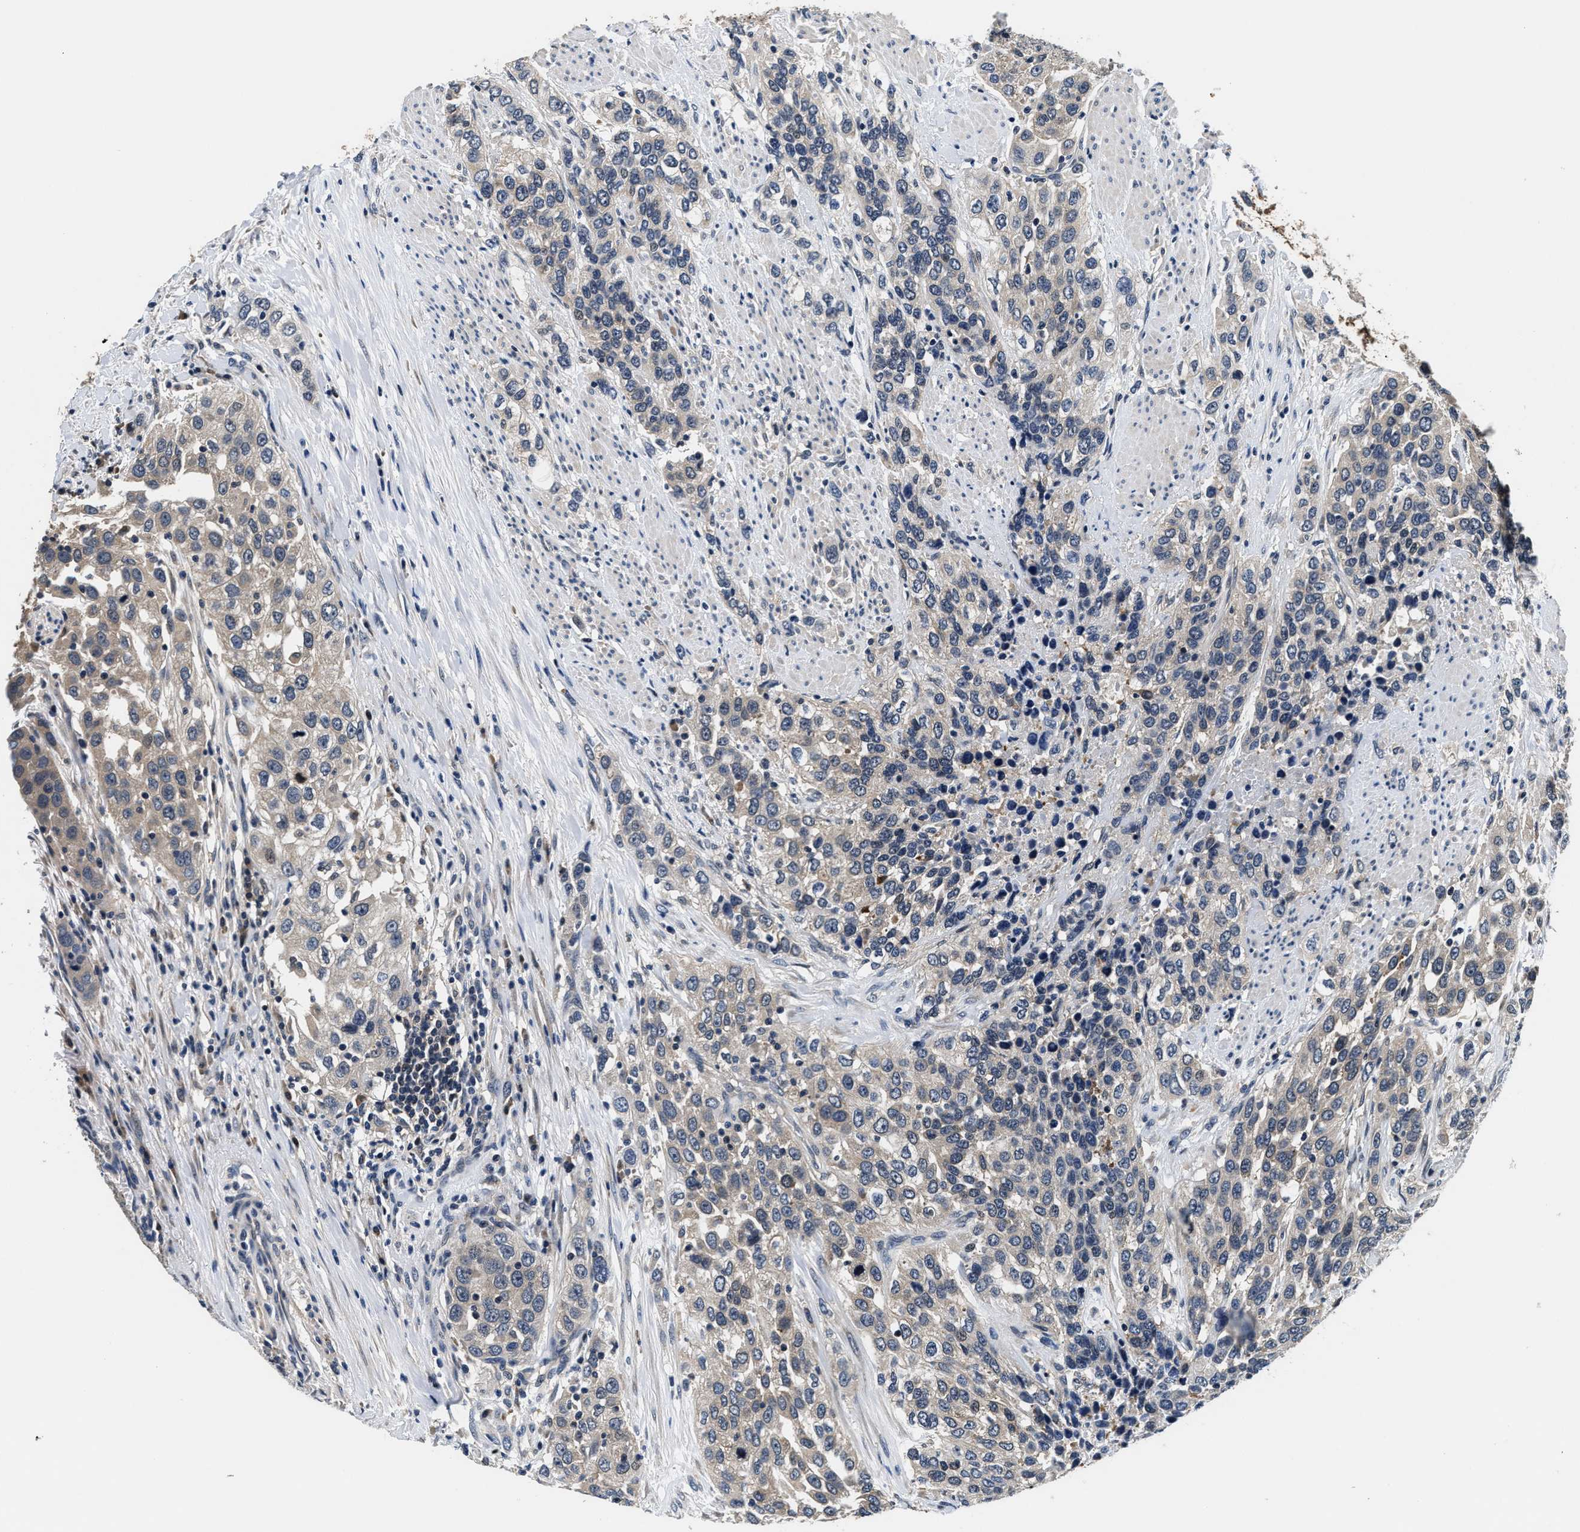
{"staining": {"intensity": "weak", "quantity": "<25%", "location": "cytoplasmic/membranous"}, "tissue": "urothelial cancer", "cell_type": "Tumor cells", "image_type": "cancer", "snomed": [{"axis": "morphology", "description": "Urothelial carcinoma, High grade"}, {"axis": "topography", "description": "Urinary bladder"}], "caption": "Immunohistochemistry (IHC) histopathology image of urothelial cancer stained for a protein (brown), which reveals no positivity in tumor cells. (DAB (3,3'-diaminobenzidine) IHC, high magnification).", "gene": "PHPT1", "patient": {"sex": "female", "age": 80}}